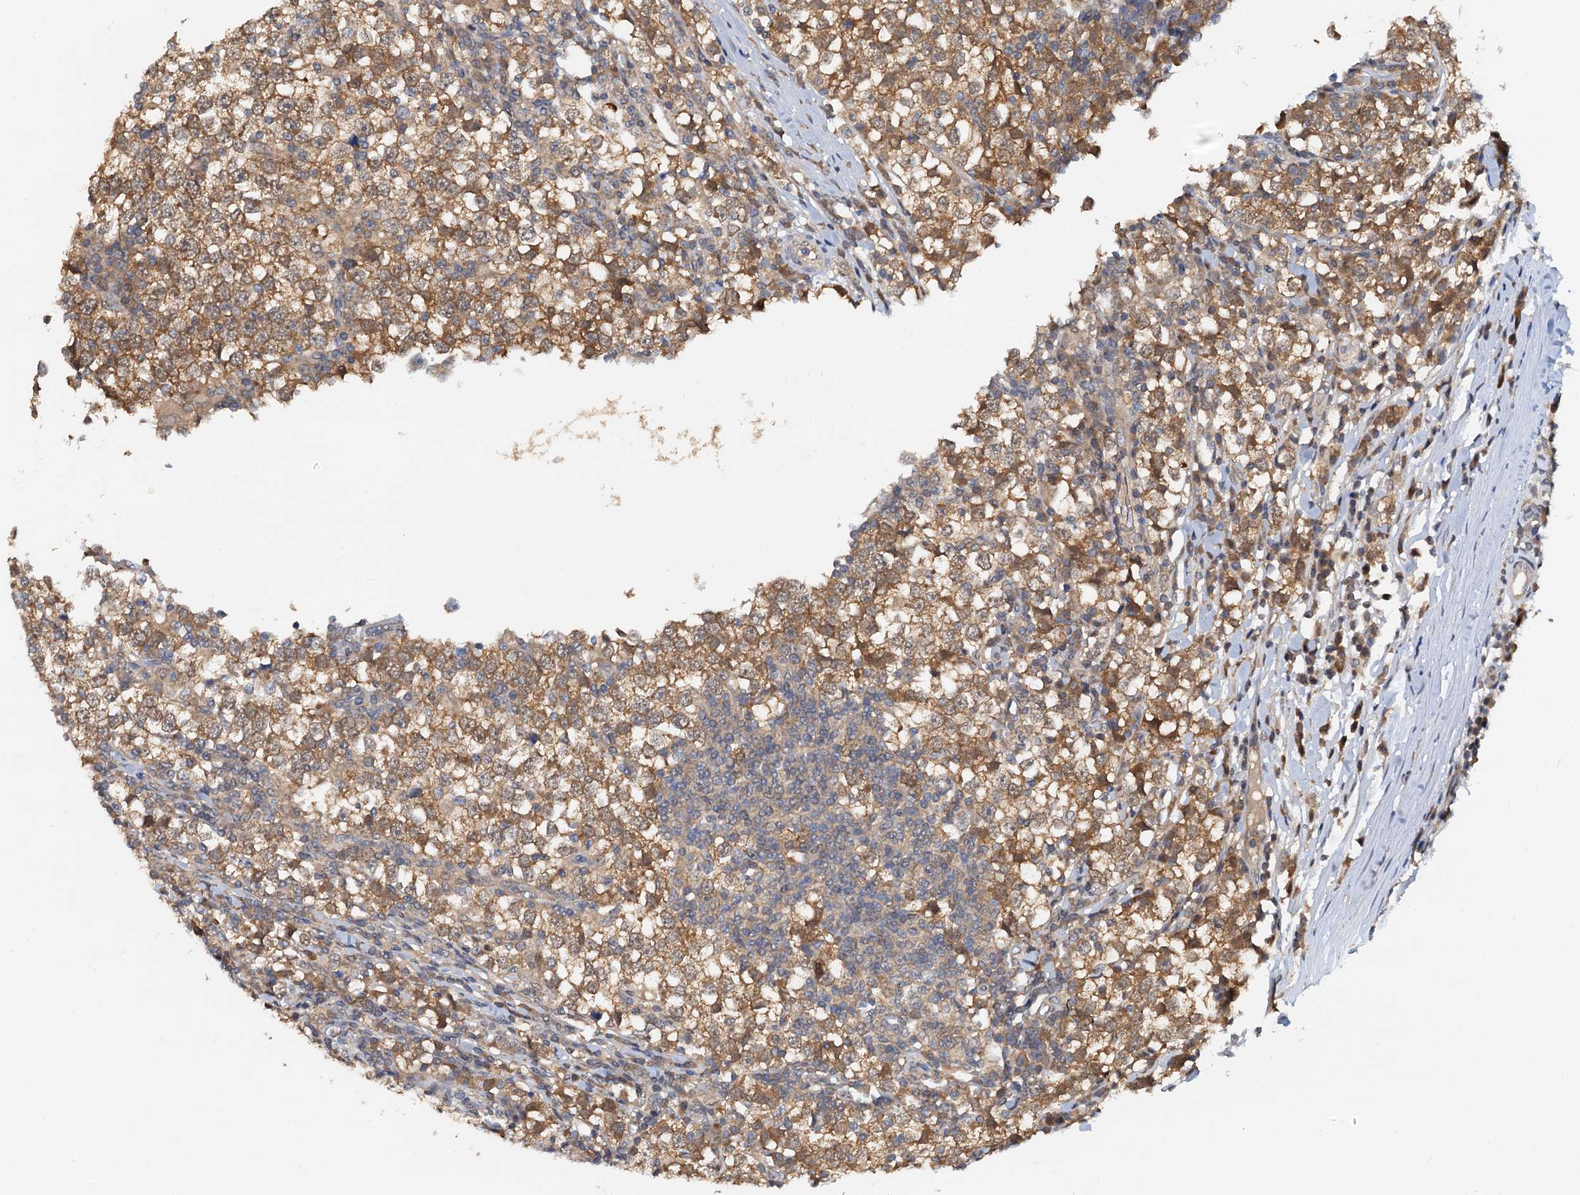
{"staining": {"intensity": "moderate", "quantity": ">75%", "location": "cytoplasmic/membranous"}, "tissue": "testis cancer", "cell_type": "Tumor cells", "image_type": "cancer", "snomed": [{"axis": "morphology", "description": "Seminoma, NOS"}, {"axis": "topography", "description": "Testis"}], "caption": "An image of human testis cancer (seminoma) stained for a protein reveals moderate cytoplasmic/membranous brown staining in tumor cells.", "gene": "PTGES3", "patient": {"sex": "male", "age": 65}}